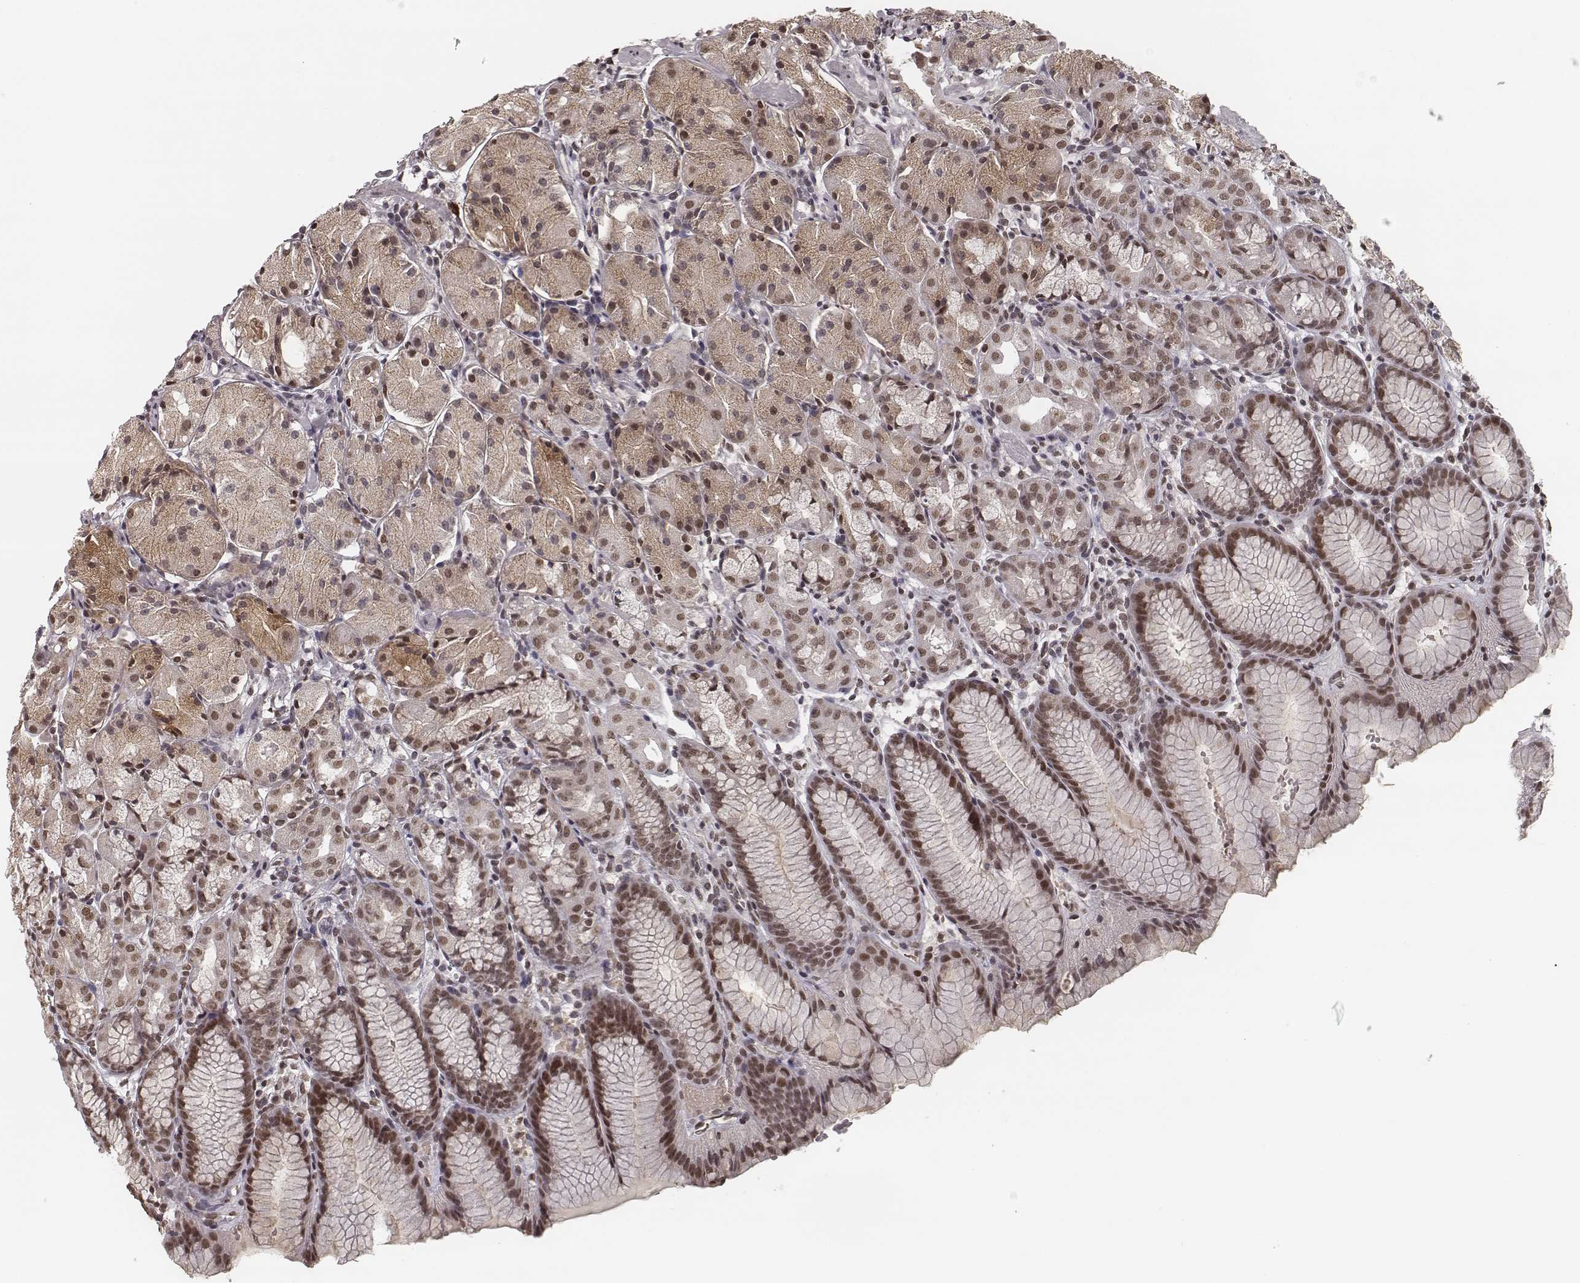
{"staining": {"intensity": "moderate", "quantity": ">75%", "location": "cytoplasmic/membranous,nuclear"}, "tissue": "stomach", "cell_type": "Glandular cells", "image_type": "normal", "snomed": [{"axis": "morphology", "description": "Normal tissue, NOS"}, {"axis": "topography", "description": "Stomach, upper"}], "caption": "Protein expression analysis of benign human stomach reveals moderate cytoplasmic/membranous,nuclear expression in approximately >75% of glandular cells. The staining was performed using DAB (3,3'-diaminobenzidine) to visualize the protein expression in brown, while the nuclei were stained in blue with hematoxylin (Magnification: 20x).", "gene": "HMGA2", "patient": {"sex": "male", "age": 47}}